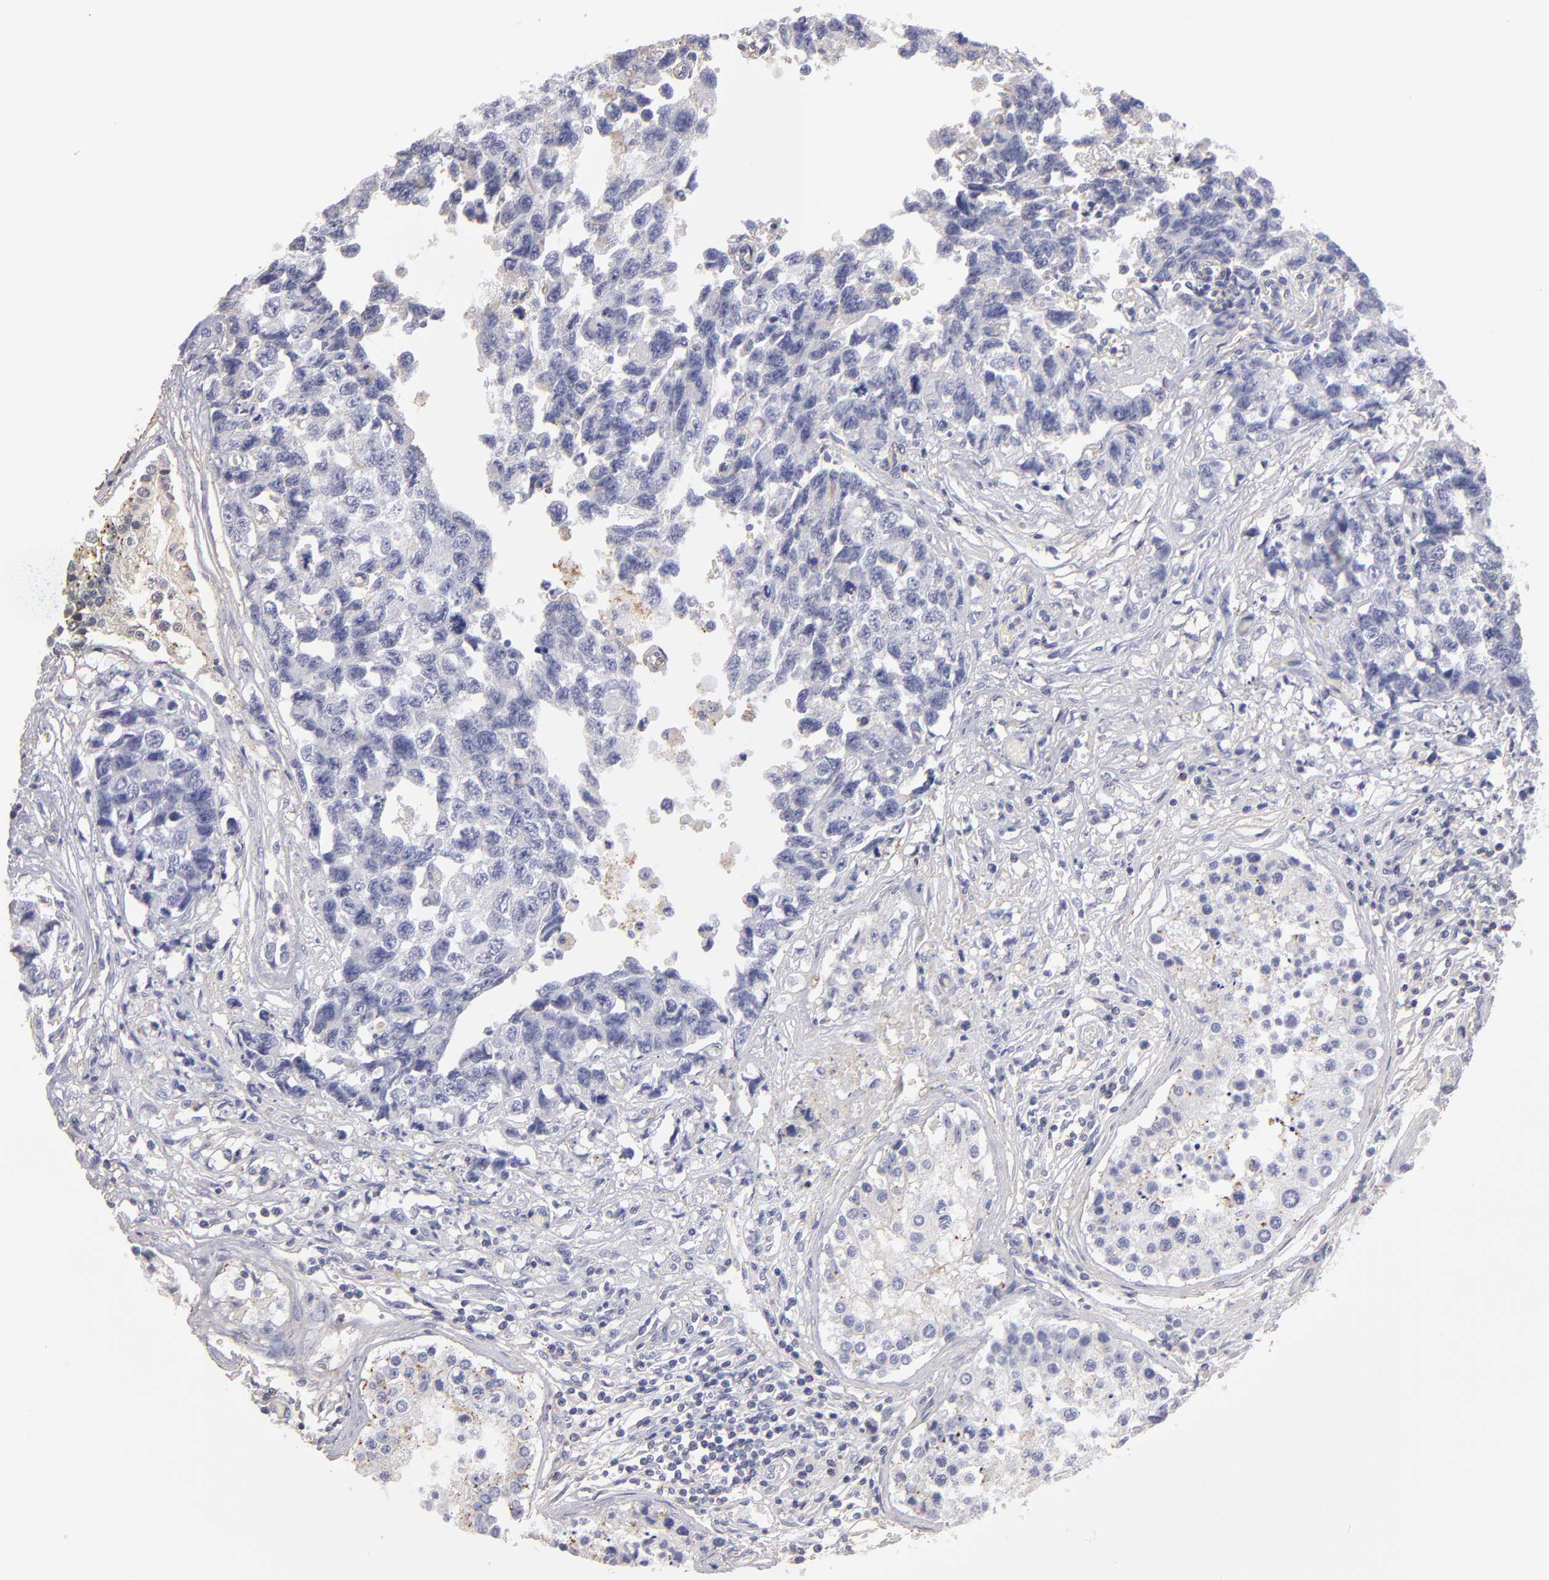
{"staining": {"intensity": "negative", "quantity": "none", "location": "none"}, "tissue": "testis cancer", "cell_type": "Tumor cells", "image_type": "cancer", "snomed": [{"axis": "morphology", "description": "Carcinoma, Embryonal, NOS"}, {"axis": "topography", "description": "Testis"}], "caption": "Tumor cells are negative for protein expression in human testis embryonal carcinoma.", "gene": "ABCB1", "patient": {"sex": "male", "age": 31}}